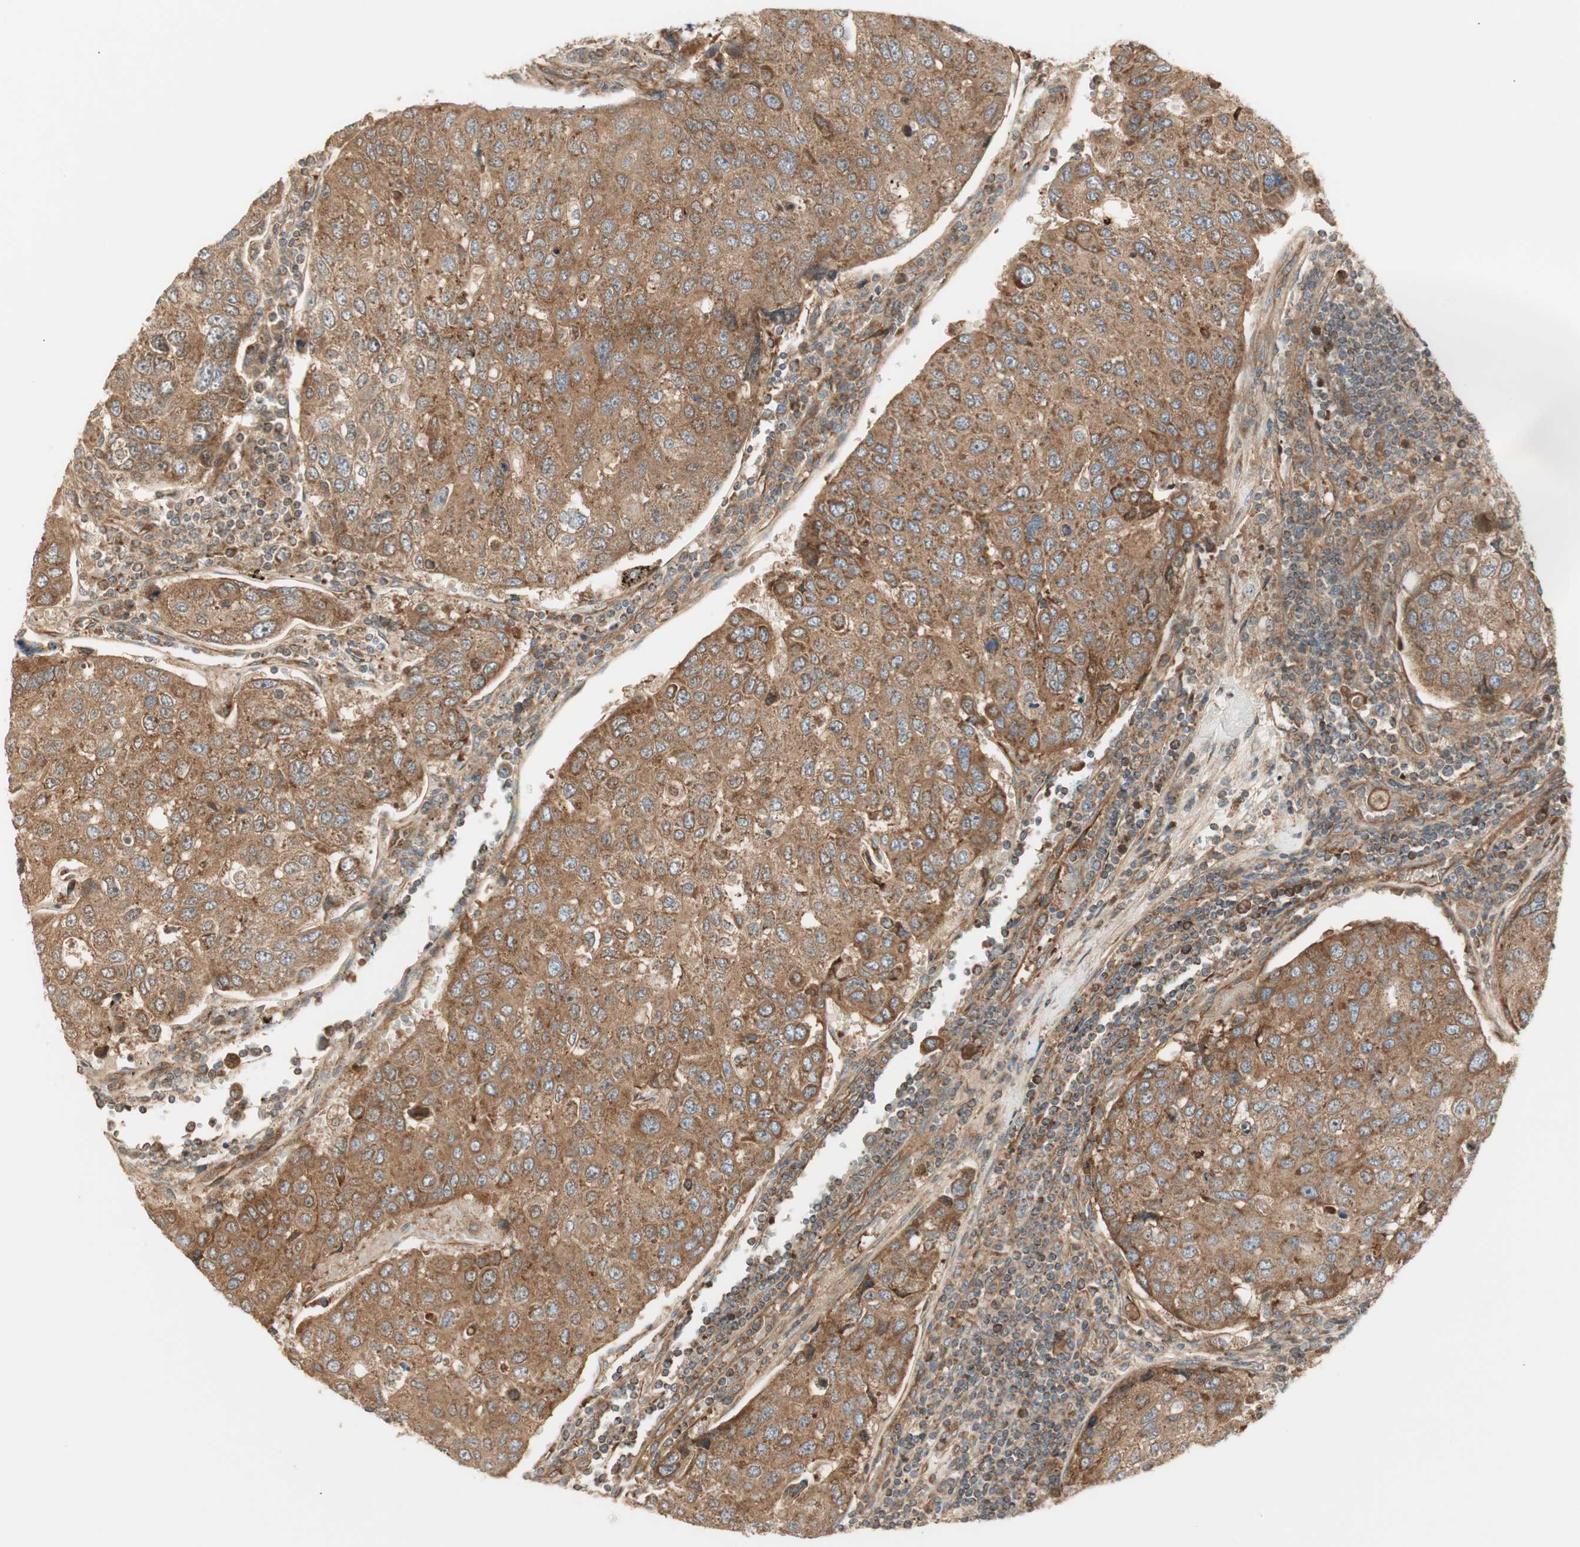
{"staining": {"intensity": "moderate", "quantity": ">75%", "location": "cytoplasmic/membranous"}, "tissue": "urothelial cancer", "cell_type": "Tumor cells", "image_type": "cancer", "snomed": [{"axis": "morphology", "description": "Urothelial carcinoma, High grade"}, {"axis": "topography", "description": "Lymph node"}, {"axis": "topography", "description": "Urinary bladder"}], "caption": "Immunohistochemistry (IHC) (DAB (3,3'-diaminobenzidine)) staining of human high-grade urothelial carcinoma shows moderate cytoplasmic/membranous protein staining in about >75% of tumor cells.", "gene": "CTTNBP2NL", "patient": {"sex": "male", "age": 51}}